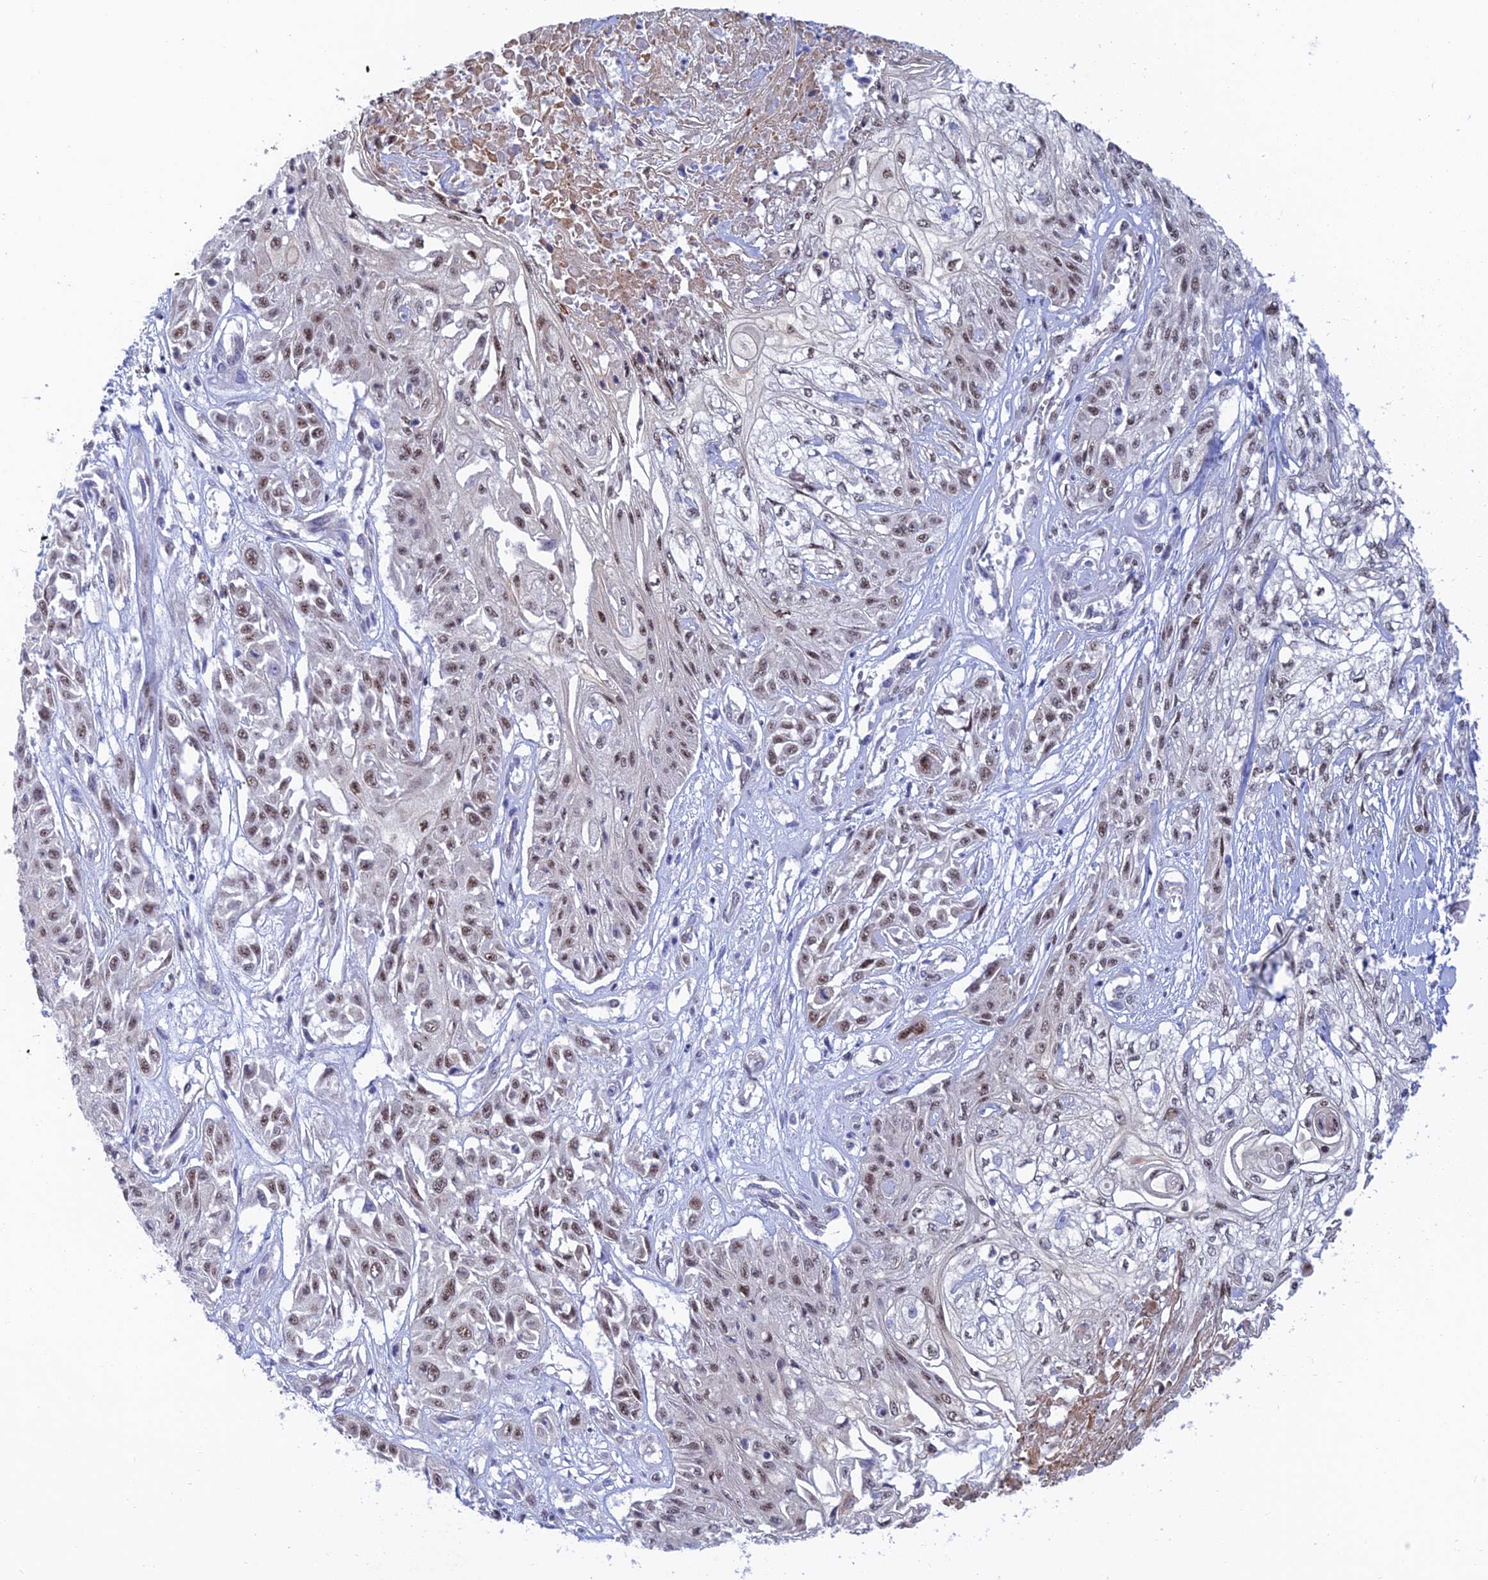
{"staining": {"intensity": "moderate", "quantity": ">75%", "location": "nuclear"}, "tissue": "skin cancer", "cell_type": "Tumor cells", "image_type": "cancer", "snomed": [{"axis": "morphology", "description": "Squamous cell carcinoma, NOS"}, {"axis": "morphology", "description": "Squamous cell carcinoma, metastatic, NOS"}, {"axis": "topography", "description": "Skin"}, {"axis": "topography", "description": "Lymph node"}], "caption": "Moderate nuclear positivity is present in approximately >75% of tumor cells in skin cancer (squamous cell carcinoma). (DAB IHC, brown staining for protein, blue staining for nuclei).", "gene": "CFAP92", "patient": {"sex": "male", "age": 75}}